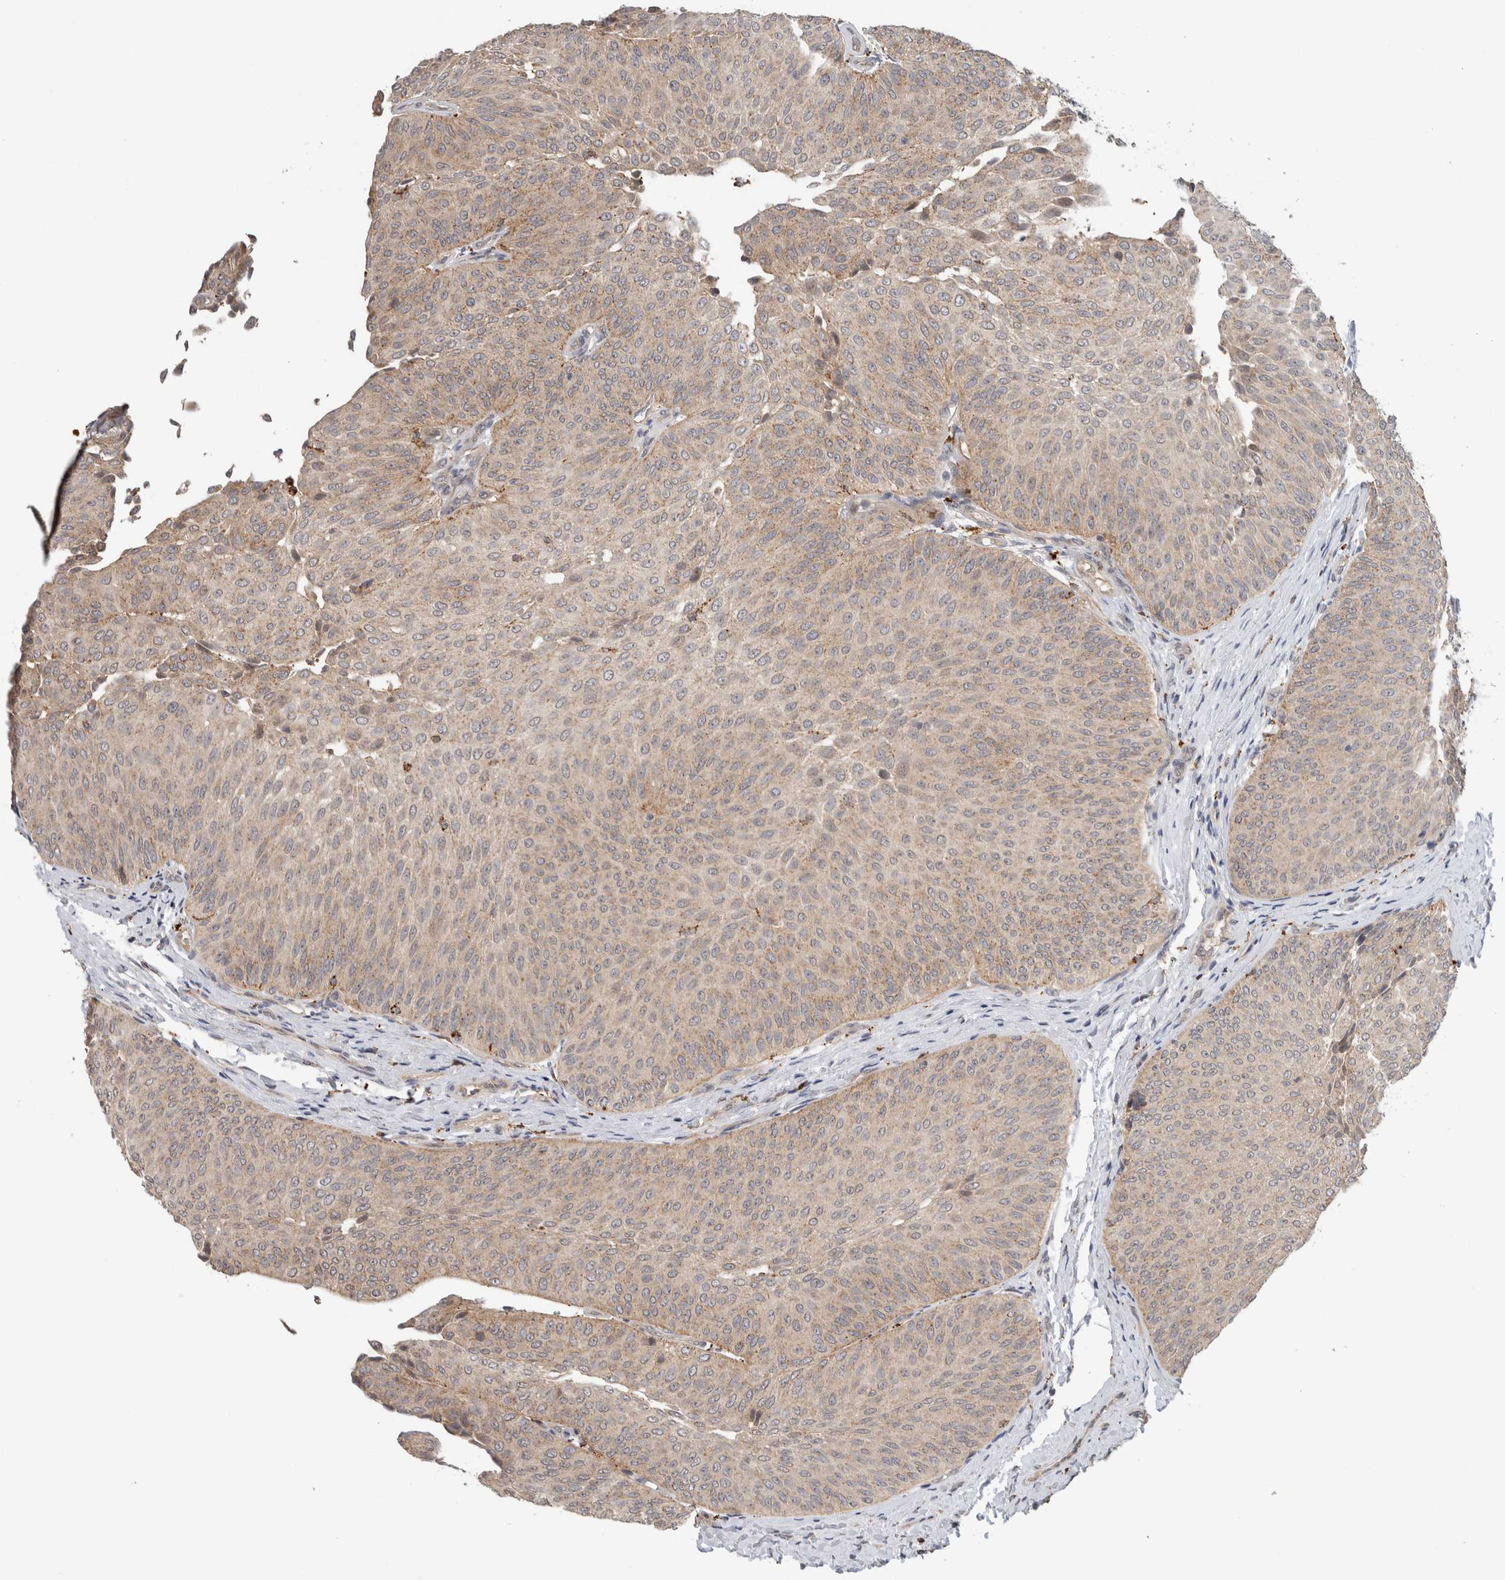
{"staining": {"intensity": "weak", "quantity": "25%-75%", "location": "cytoplasmic/membranous"}, "tissue": "urothelial cancer", "cell_type": "Tumor cells", "image_type": "cancer", "snomed": [{"axis": "morphology", "description": "Urothelial carcinoma, Low grade"}, {"axis": "topography", "description": "Urinary bladder"}], "caption": "A histopathology image of urothelial cancer stained for a protein demonstrates weak cytoplasmic/membranous brown staining in tumor cells.", "gene": "SGK1", "patient": {"sex": "female", "age": 60}}